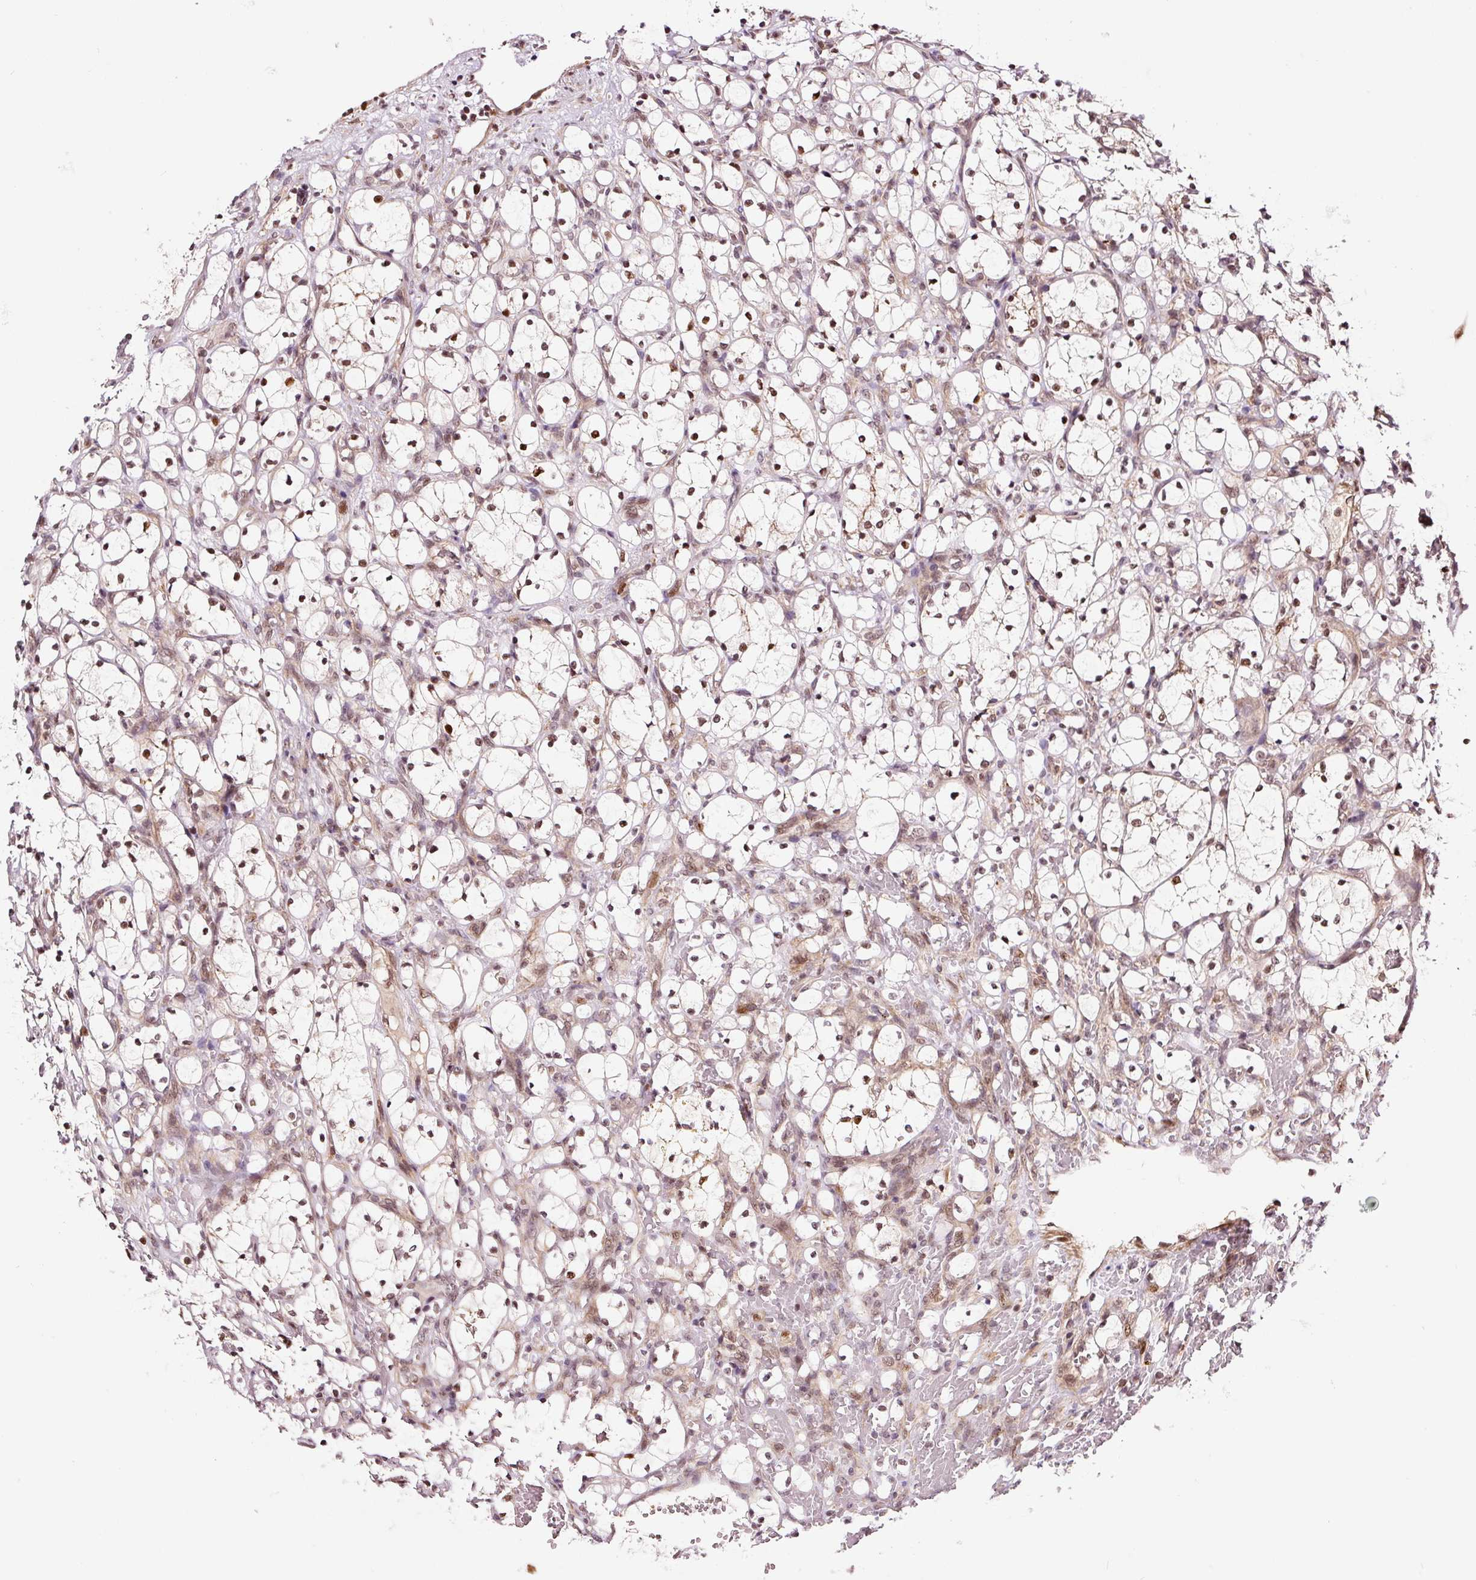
{"staining": {"intensity": "moderate", "quantity": ">75%", "location": "nuclear"}, "tissue": "renal cancer", "cell_type": "Tumor cells", "image_type": "cancer", "snomed": [{"axis": "morphology", "description": "Adenocarcinoma, NOS"}, {"axis": "topography", "description": "Kidney"}], "caption": "Adenocarcinoma (renal) tissue reveals moderate nuclear staining in about >75% of tumor cells, visualized by immunohistochemistry.", "gene": "RFC4", "patient": {"sex": "female", "age": 69}}